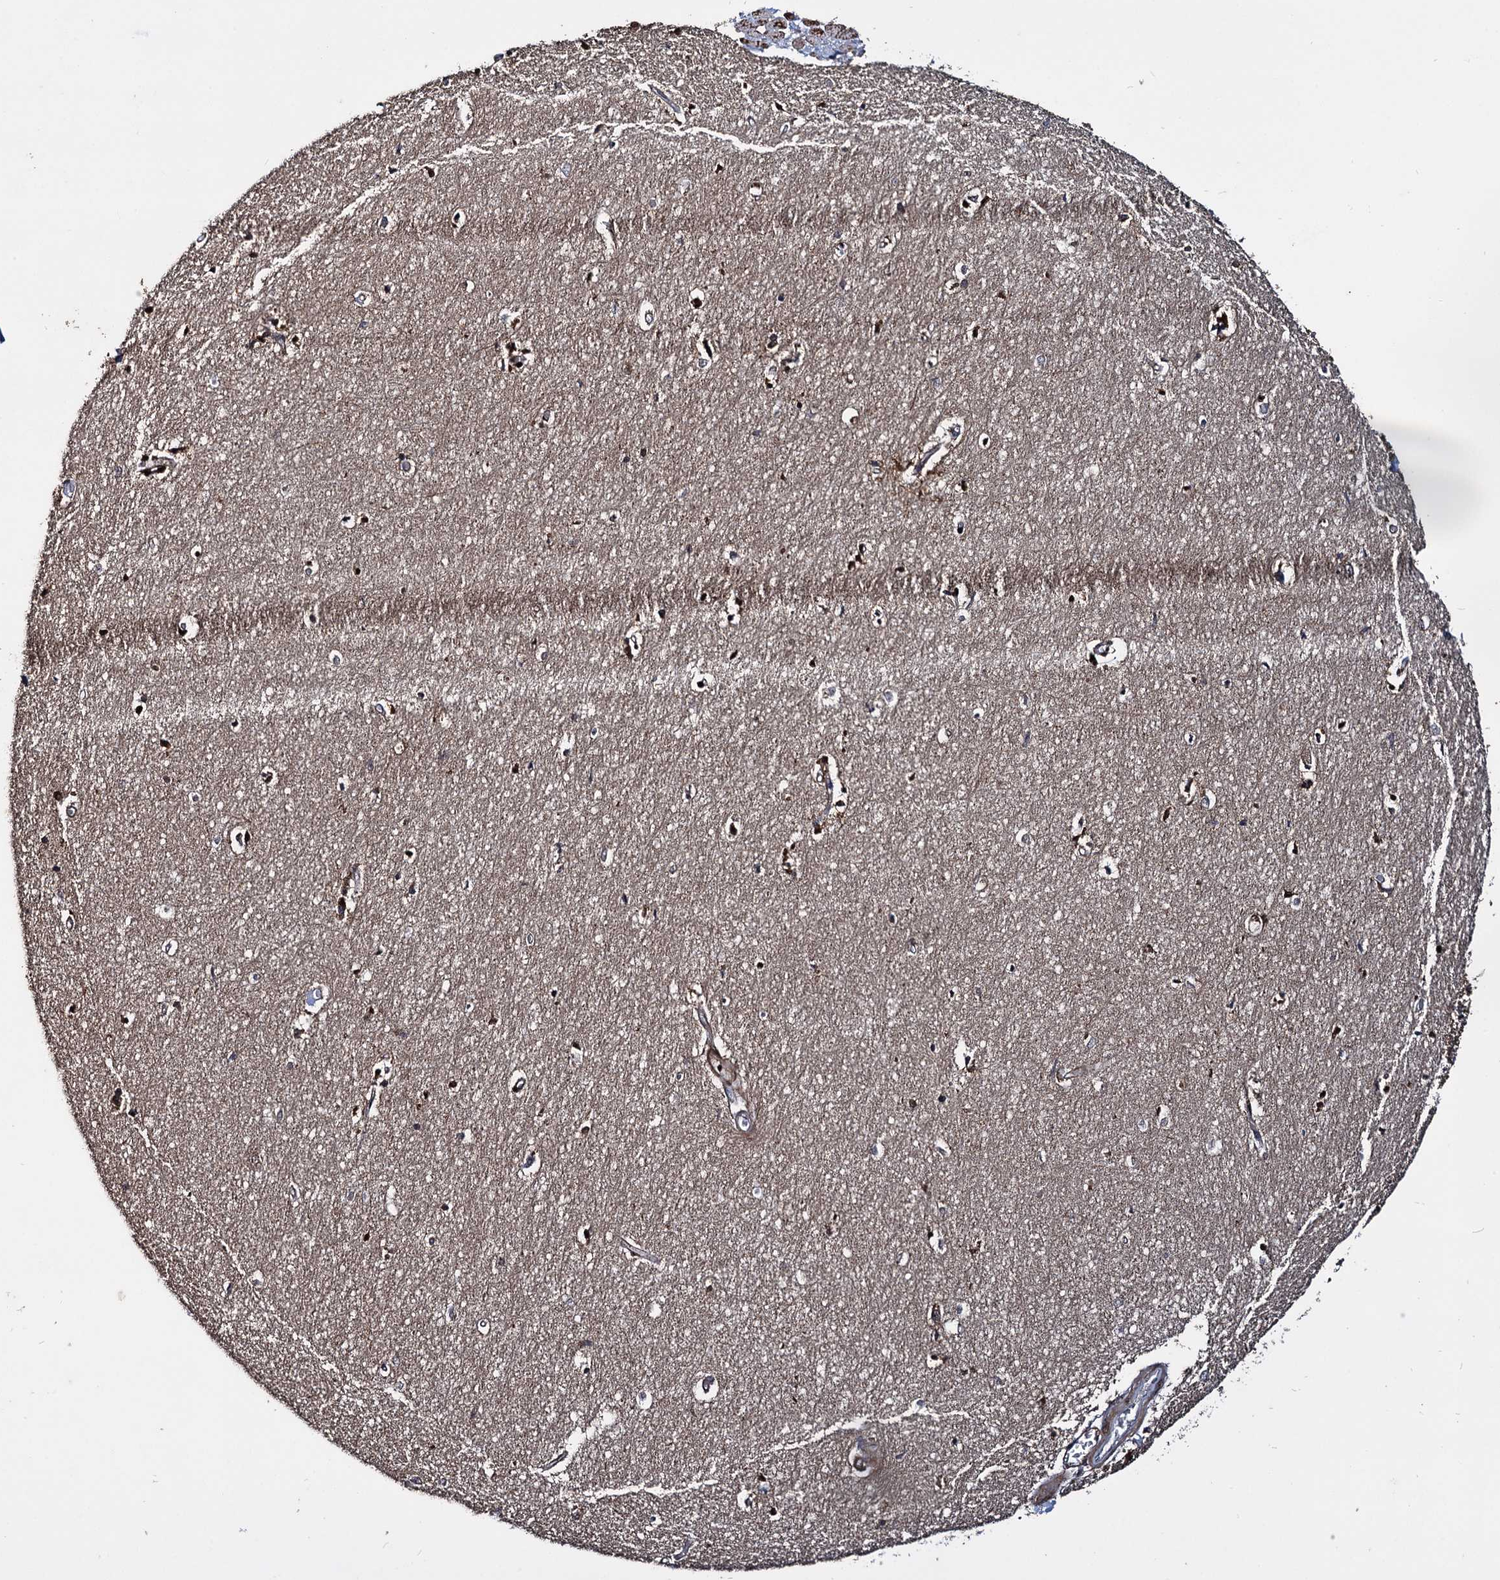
{"staining": {"intensity": "weak", "quantity": ">75%", "location": "cytoplasmic/membranous"}, "tissue": "hippocampus", "cell_type": "Glial cells", "image_type": "normal", "snomed": [{"axis": "morphology", "description": "Normal tissue, NOS"}, {"axis": "topography", "description": "Hippocampus"}], "caption": "Immunohistochemistry (IHC) photomicrograph of unremarkable hippocampus: human hippocampus stained using immunohistochemistry shows low levels of weak protein expression localized specifically in the cytoplasmic/membranous of glial cells, appearing as a cytoplasmic/membranous brown color.", "gene": "ARHGAP42", "patient": {"sex": "female", "age": 64}}